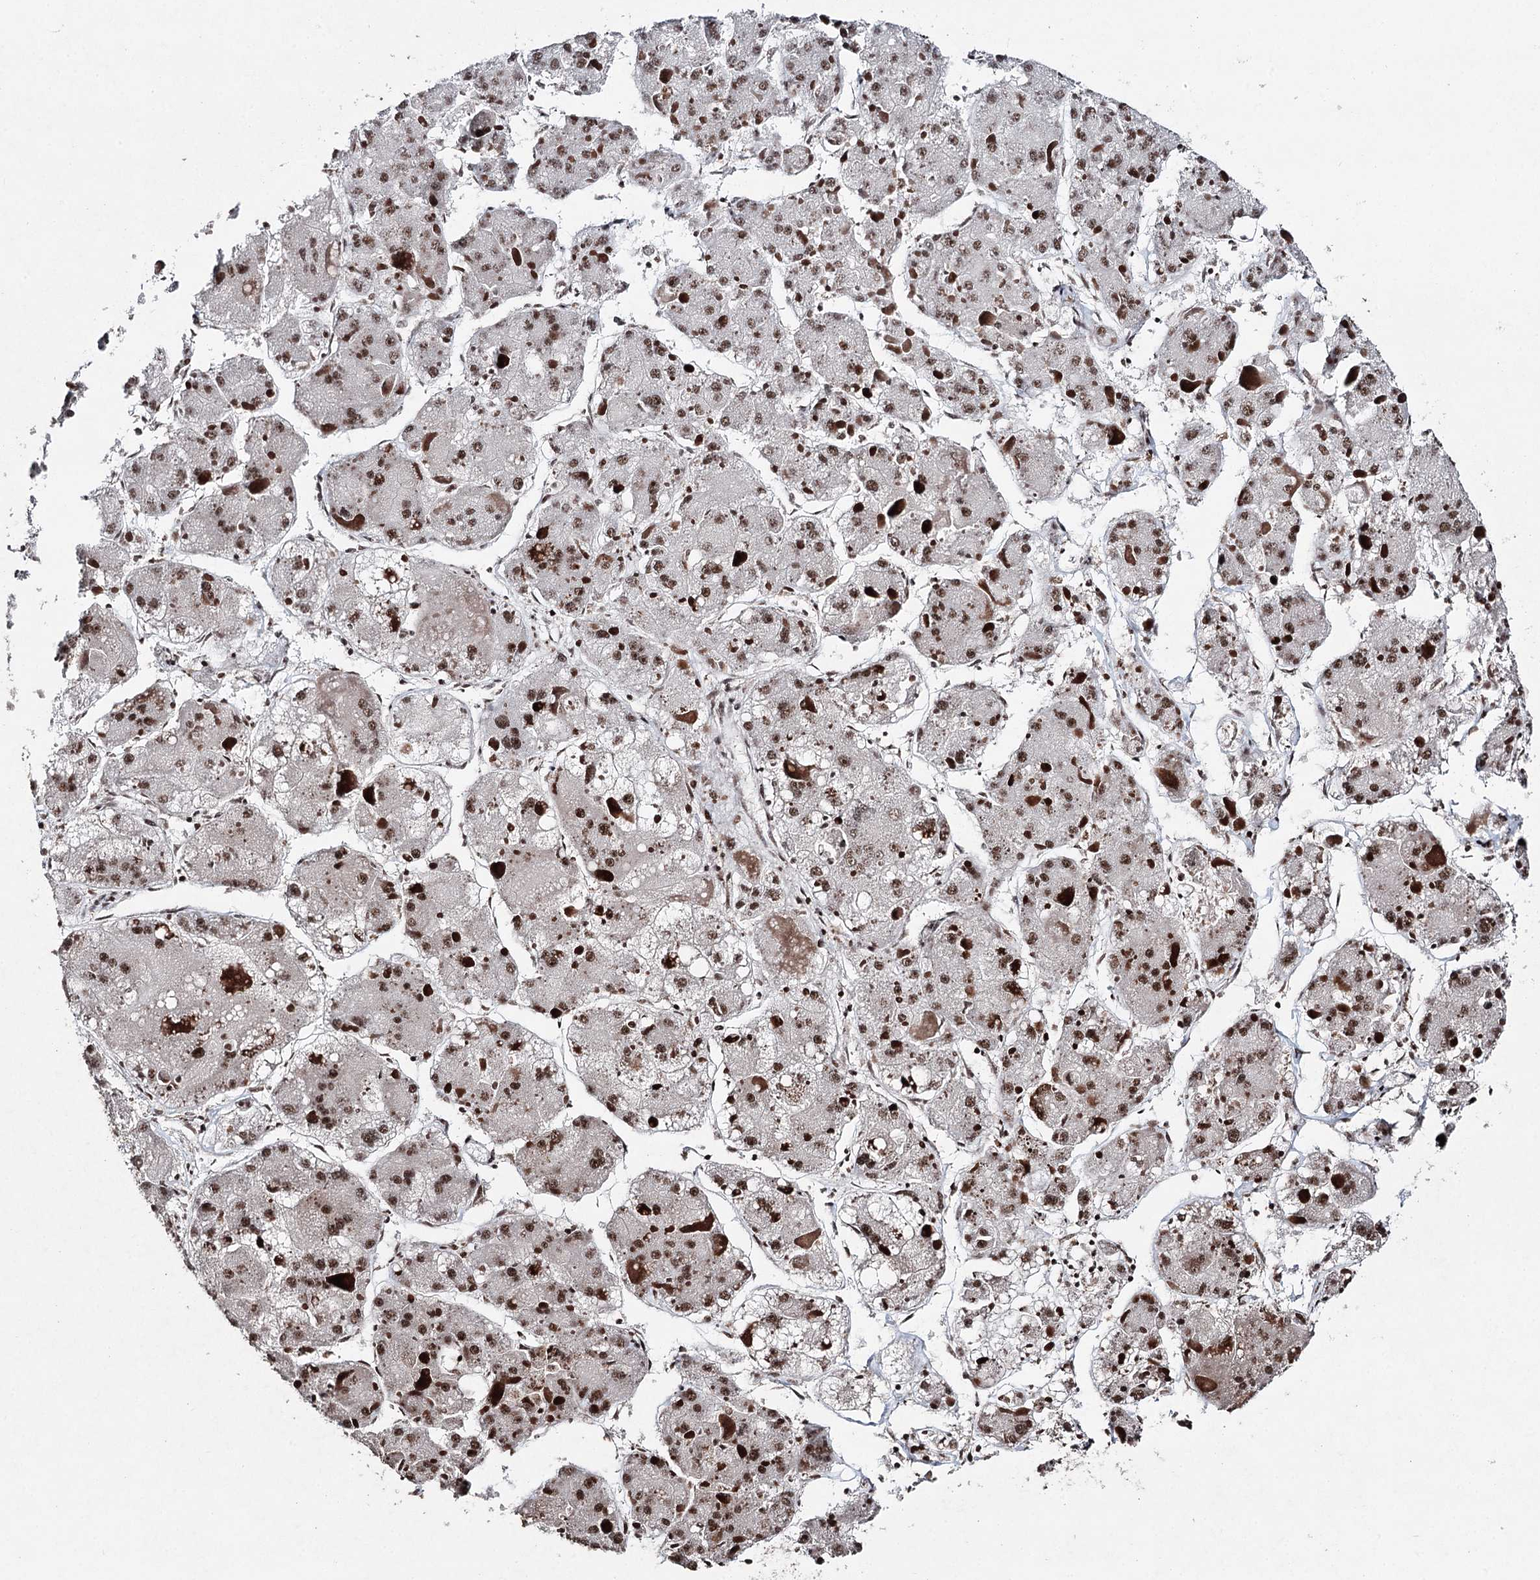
{"staining": {"intensity": "moderate", "quantity": ">75%", "location": "nuclear"}, "tissue": "liver cancer", "cell_type": "Tumor cells", "image_type": "cancer", "snomed": [{"axis": "morphology", "description": "Carcinoma, Hepatocellular, NOS"}, {"axis": "topography", "description": "Liver"}], "caption": "Liver cancer stained with a protein marker shows moderate staining in tumor cells.", "gene": "PDCD4", "patient": {"sex": "female", "age": 73}}